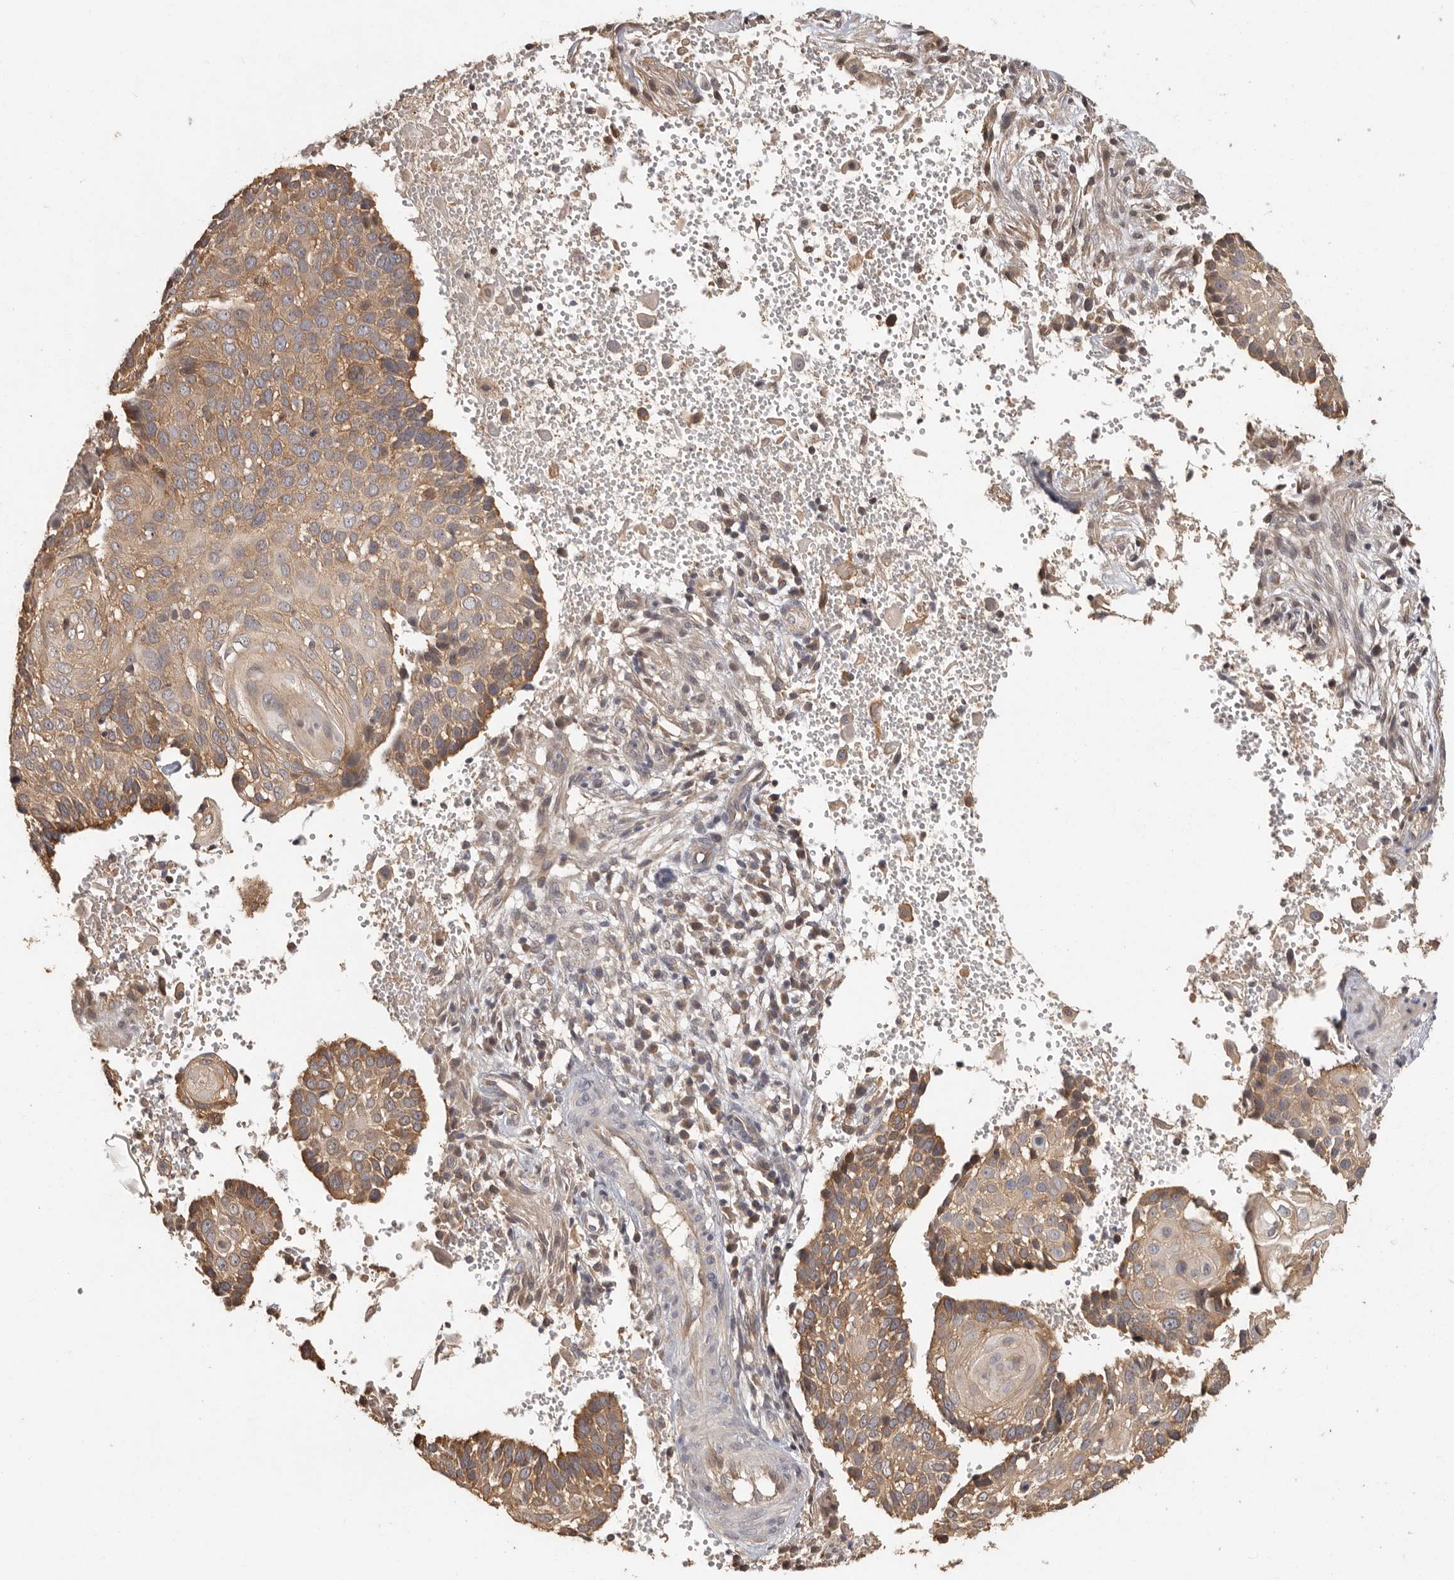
{"staining": {"intensity": "moderate", "quantity": "25%-75%", "location": "cytoplasmic/membranous"}, "tissue": "cervical cancer", "cell_type": "Tumor cells", "image_type": "cancer", "snomed": [{"axis": "morphology", "description": "Squamous cell carcinoma, NOS"}, {"axis": "topography", "description": "Cervix"}], "caption": "The micrograph demonstrates a brown stain indicating the presence of a protein in the cytoplasmic/membranous of tumor cells in cervical cancer (squamous cell carcinoma). The staining was performed using DAB (3,3'-diaminobenzidine) to visualize the protein expression in brown, while the nuclei were stained in blue with hematoxylin (Magnification: 20x).", "gene": "BAIAP2", "patient": {"sex": "female", "age": 74}}